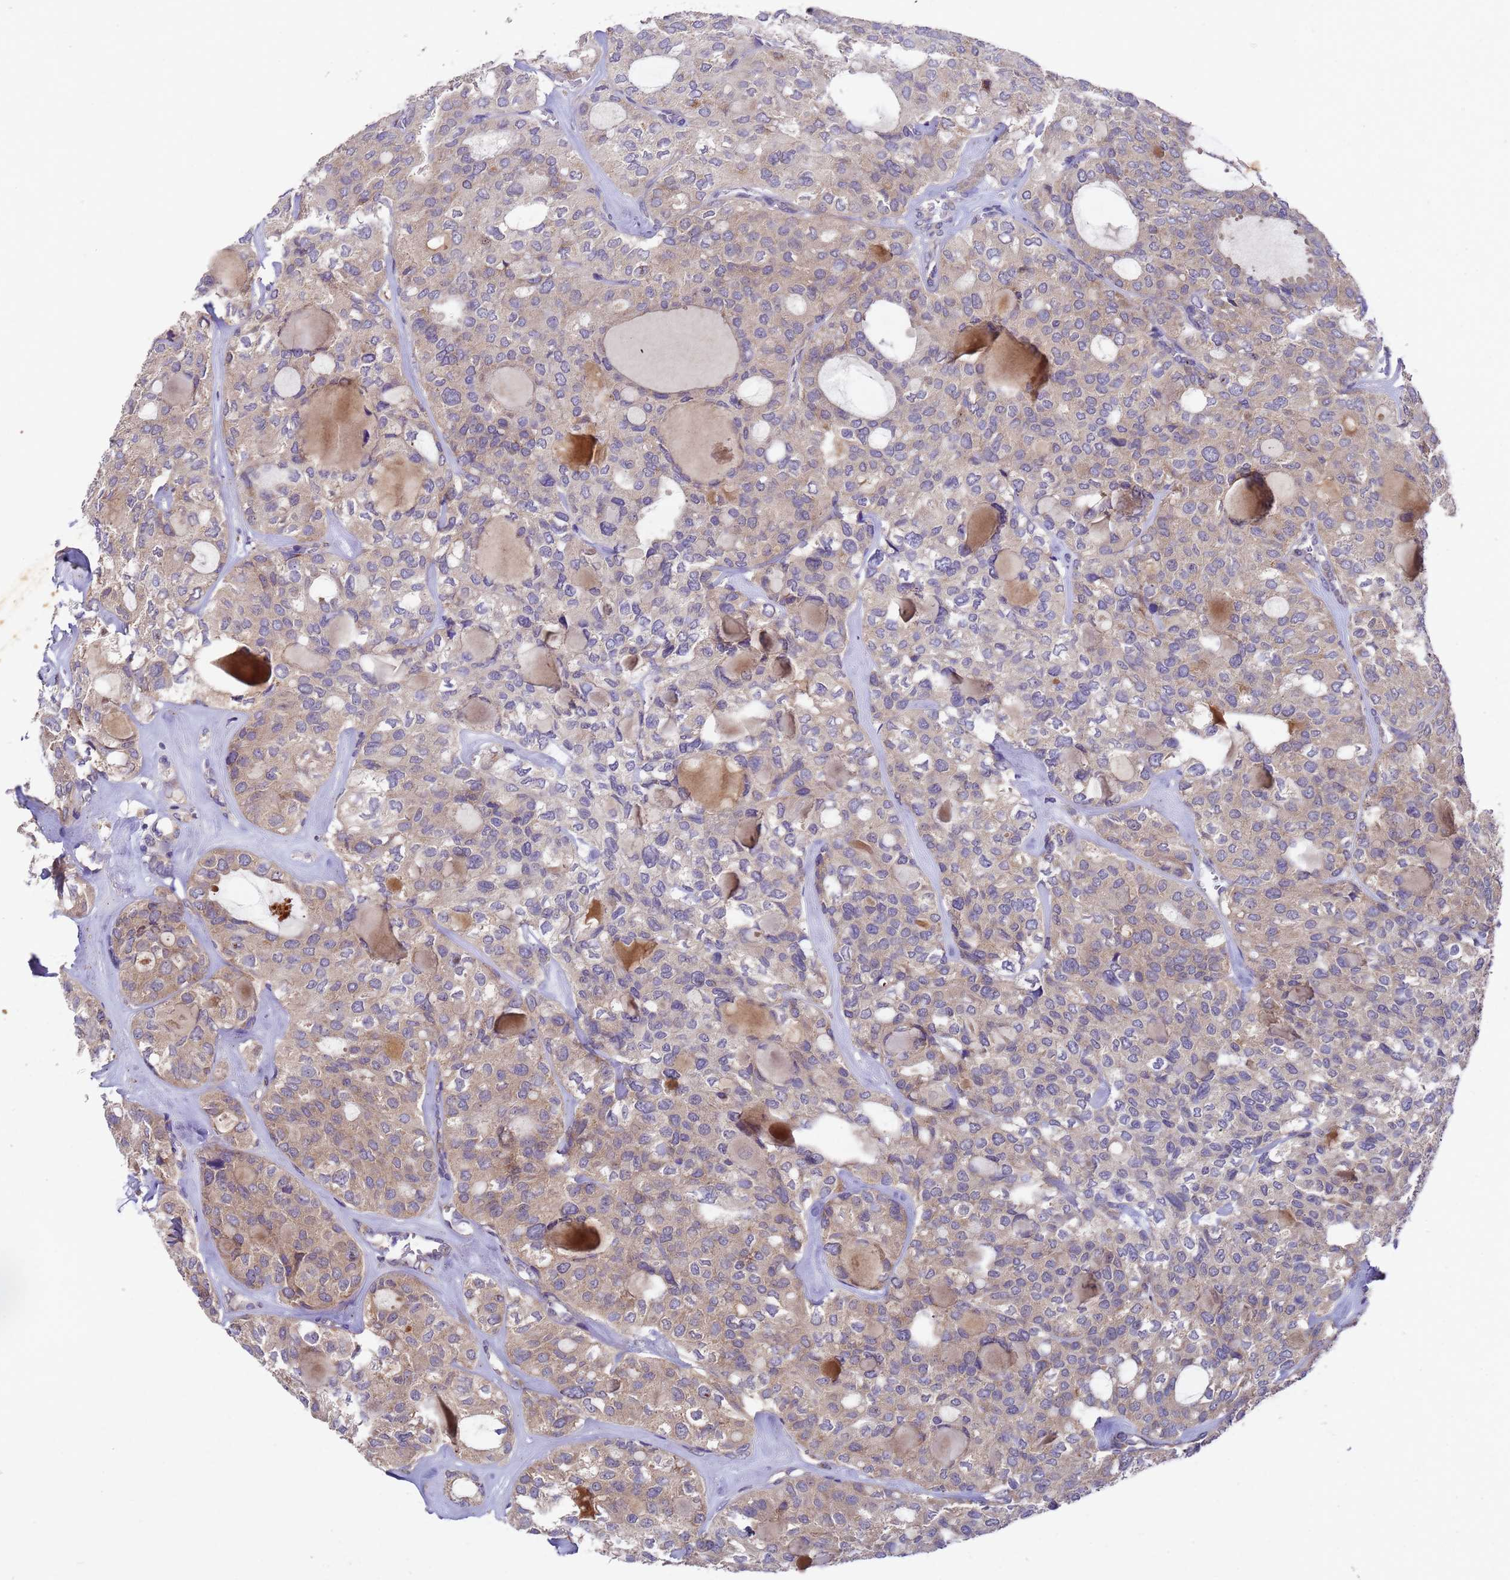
{"staining": {"intensity": "weak", "quantity": "25%-75%", "location": "cytoplasmic/membranous"}, "tissue": "thyroid cancer", "cell_type": "Tumor cells", "image_type": "cancer", "snomed": [{"axis": "morphology", "description": "Follicular adenoma carcinoma, NOS"}, {"axis": "topography", "description": "Thyroid gland"}], "caption": "This is an image of IHC staining of thyroid cancer, which shows weak staining in the cytoplasmic/membranous of tumor cells.", "gene": "DCAF12L2", "patient": {"sex": "male", "age": 75}}